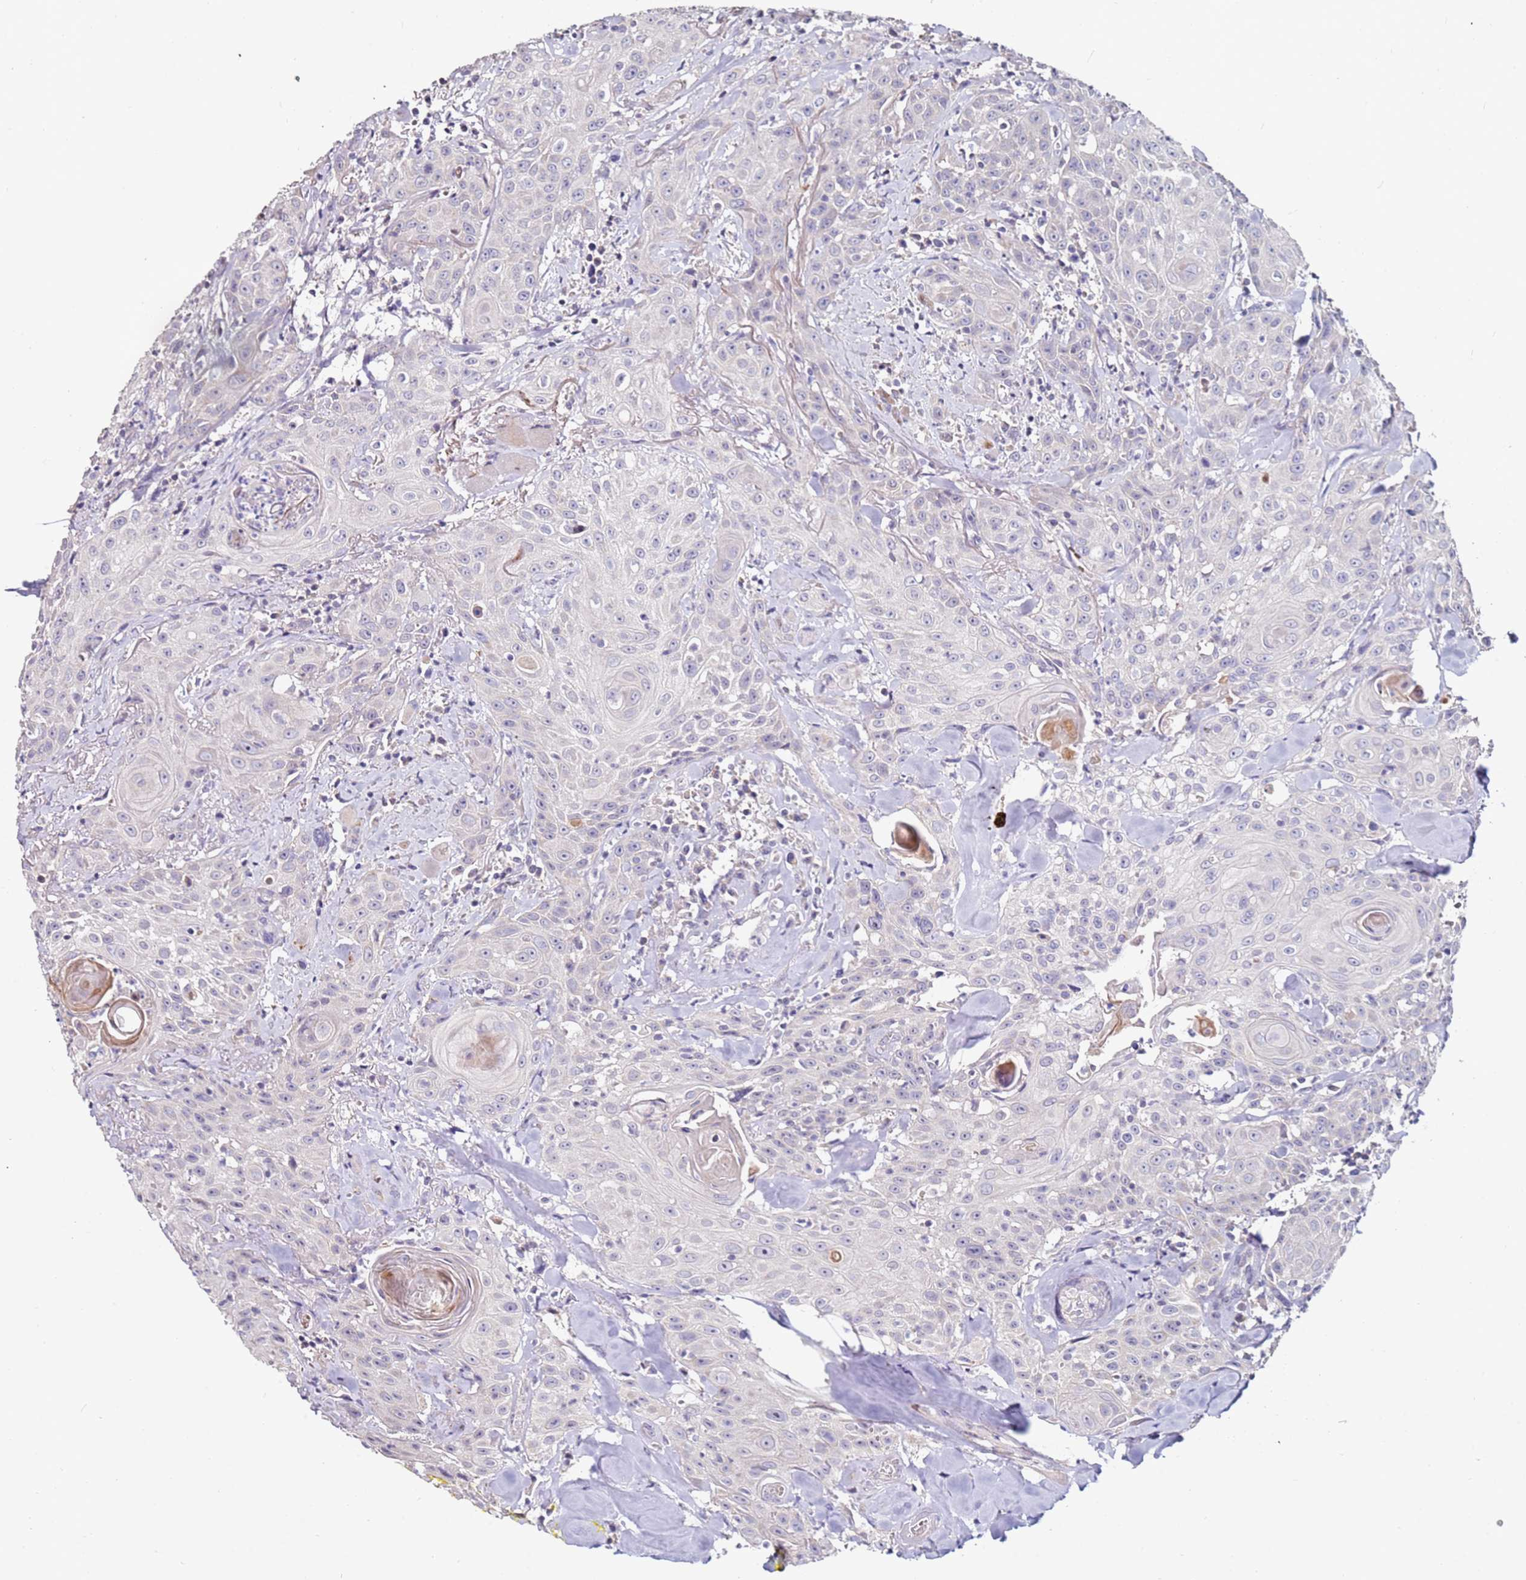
{"staining": {"intensity": "negative", "quantity": "none", "location": "none"}, "tissue": "head and neck cancer", "cell_type": "Tumor cells", "image_type": "cancer", "snomed": [{"axis": "morphology", "description": "Squamous cell carcinoma, NOS"}, {"axis": "topography", "description": "Oral tissue"}, {"axis": "topography", "description": "Head-Neck"}], "caption": "Immunohistochemical staining of head and neck cancer (squamous cell carcinoma) displays no significant expression in tumor cells. The staining was performed using DAB to visualize the protein expression in brown, while the nuclei were stained in blue with hematoxylin (Magnification: 20x).", "gene": "RARS2", "patient": {"sex": "female", "age": 82}}